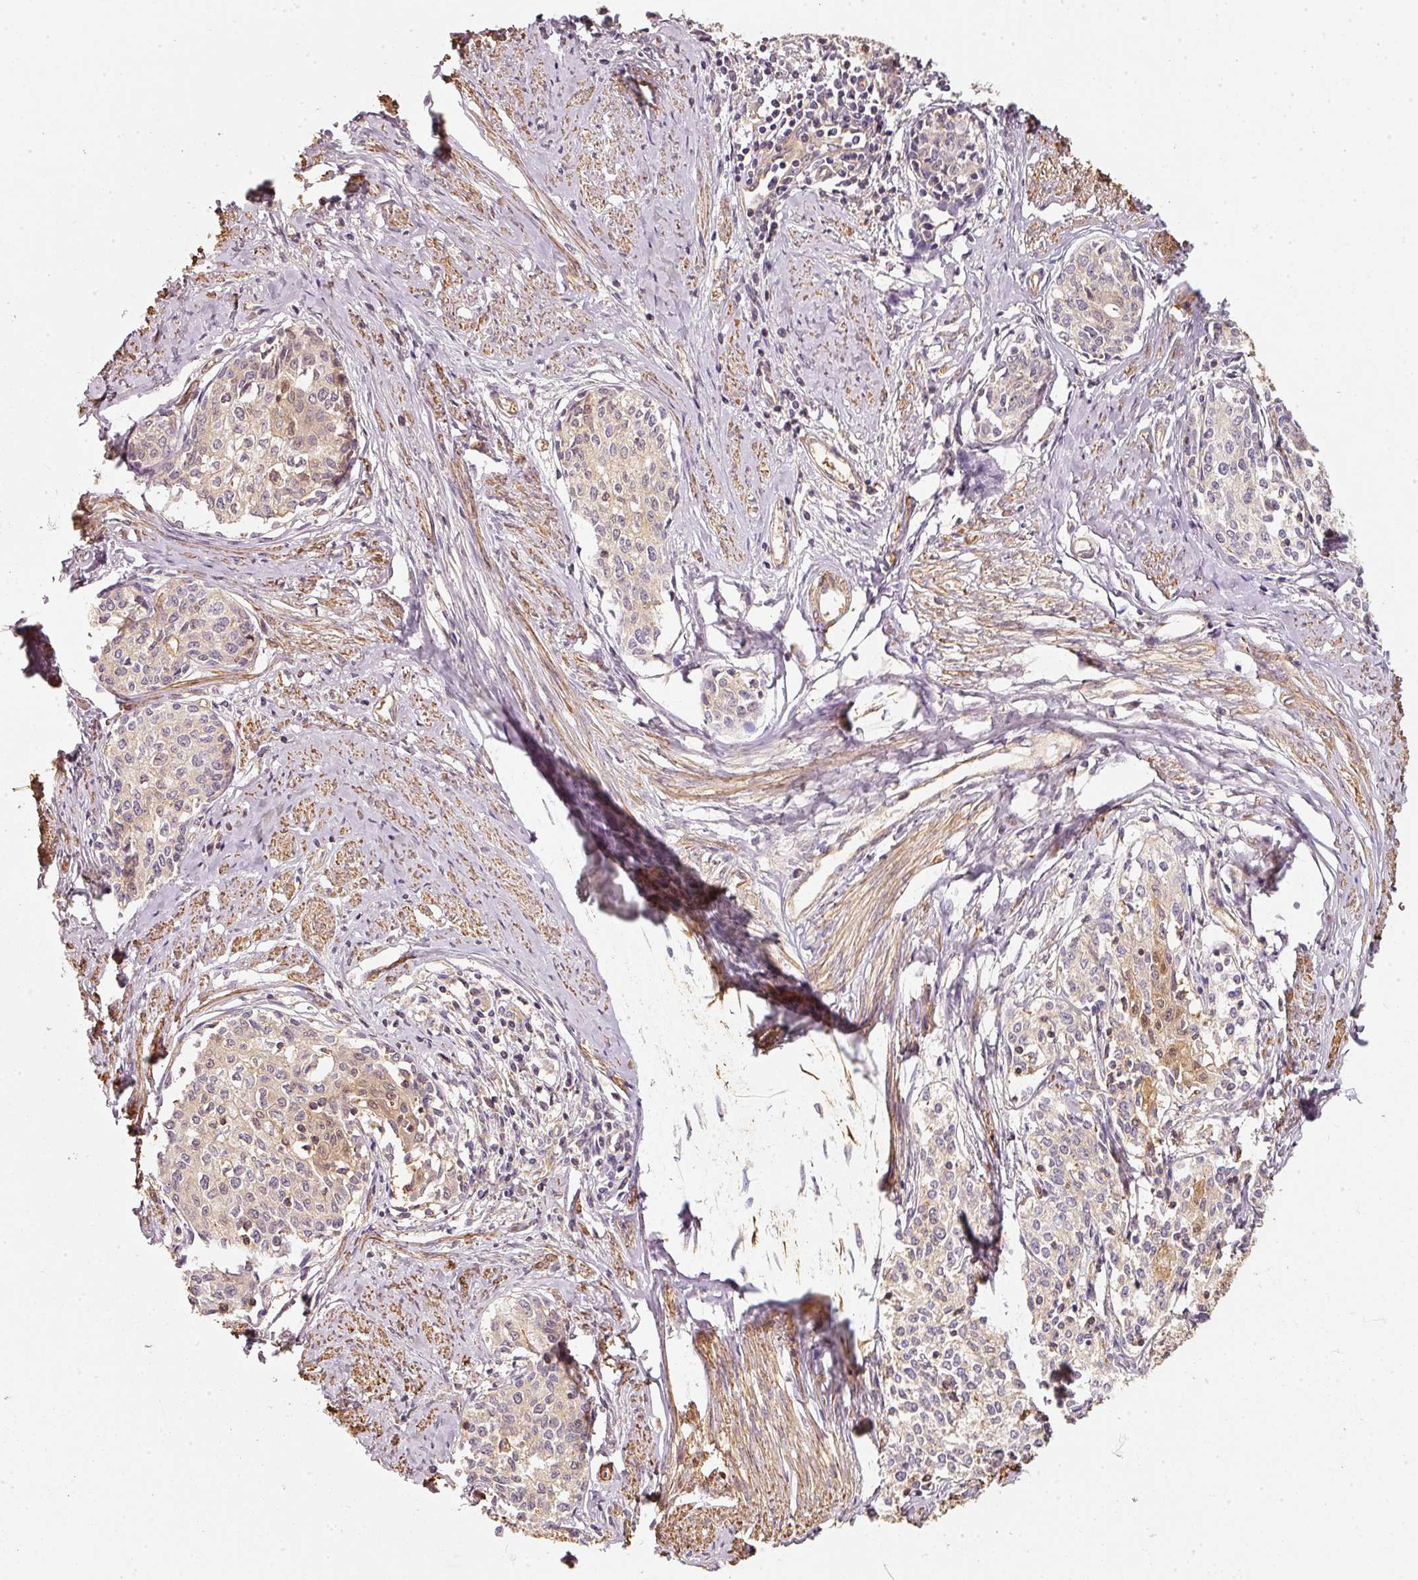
{"staining": {"intensity": "weak", "quantity": "<25%", "location": "cytoplasmic/membranous"}, "tissue": "cervical cancer", "cell_type": "Tumor cells", "image_type": "cancer", "snomed": [{"axis": "morphology", "description": "Squamous cell carcinoma, NOS"}, {"axis": "morphology", "description": "Adenocarcinoma, NOS"}, {"axis": "topography", "description": "Cervix"}], "caption": "Cervical squamous cell carcinoma was stained to show a protein in brown. There is no significant expression in tumor cells. Brightfield microscopy of immunohistochemistry (IHC) stained with DAB (3,3'-diaminobenzidine) (brown) and hematoxylin (blue), captured at high magnification.", "gene": "CEP95", "patient": {"sex": "female", "age": 52}}